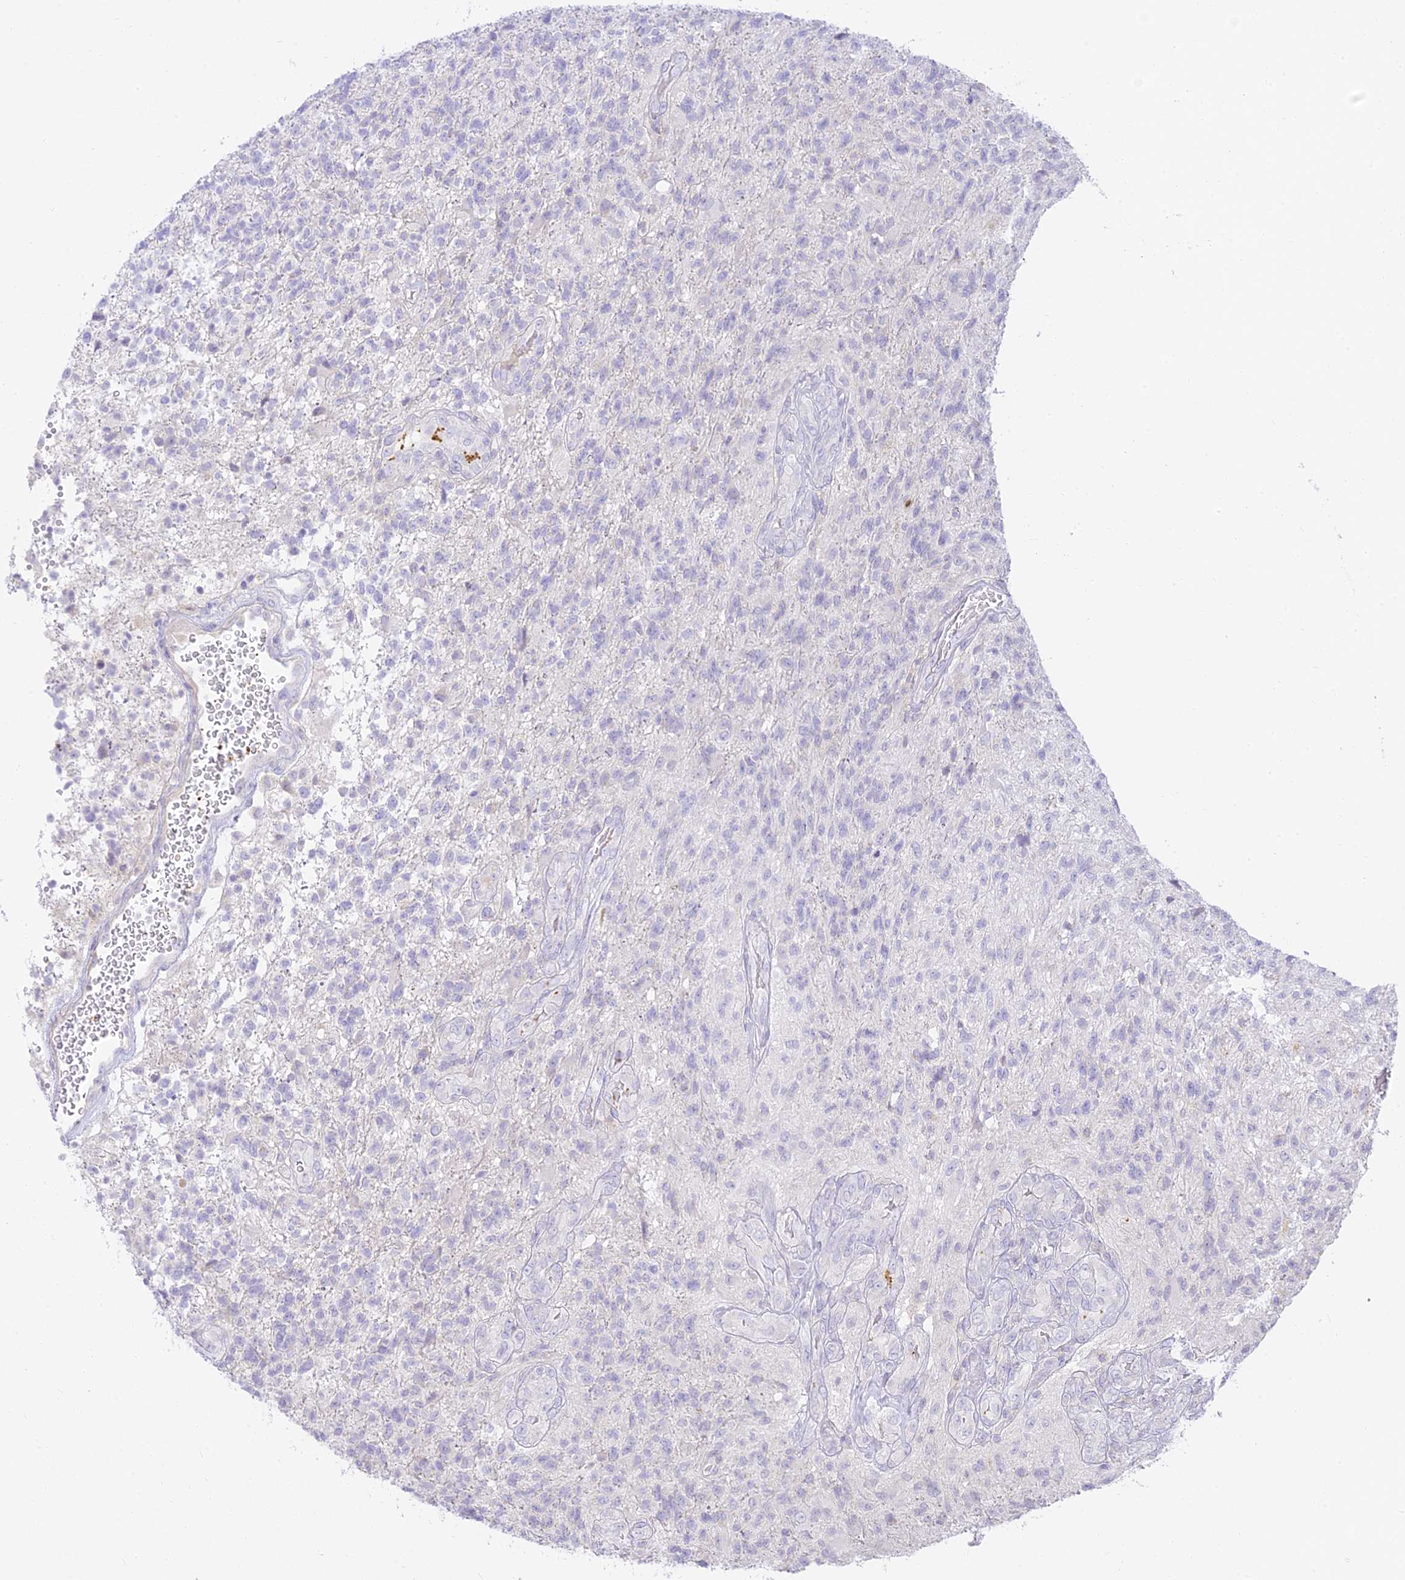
{"staining": {"intensity": "negative", "quantity": "none", "location": "none"}, "tissue": "glioma", "cell_type": "Tumor cells", "image_type": "cancer", "snomed": [{"axis": "morphology", "description": "Glioma, malignant, High grade"}, {"axis": "topography", "description": "Brain"}], "caption": "Immunohistochemical staining of glioma displays no significant expression in tumor cells.", "gene": "TMEM40", "patient": {"sex": "male", "age": 56}}